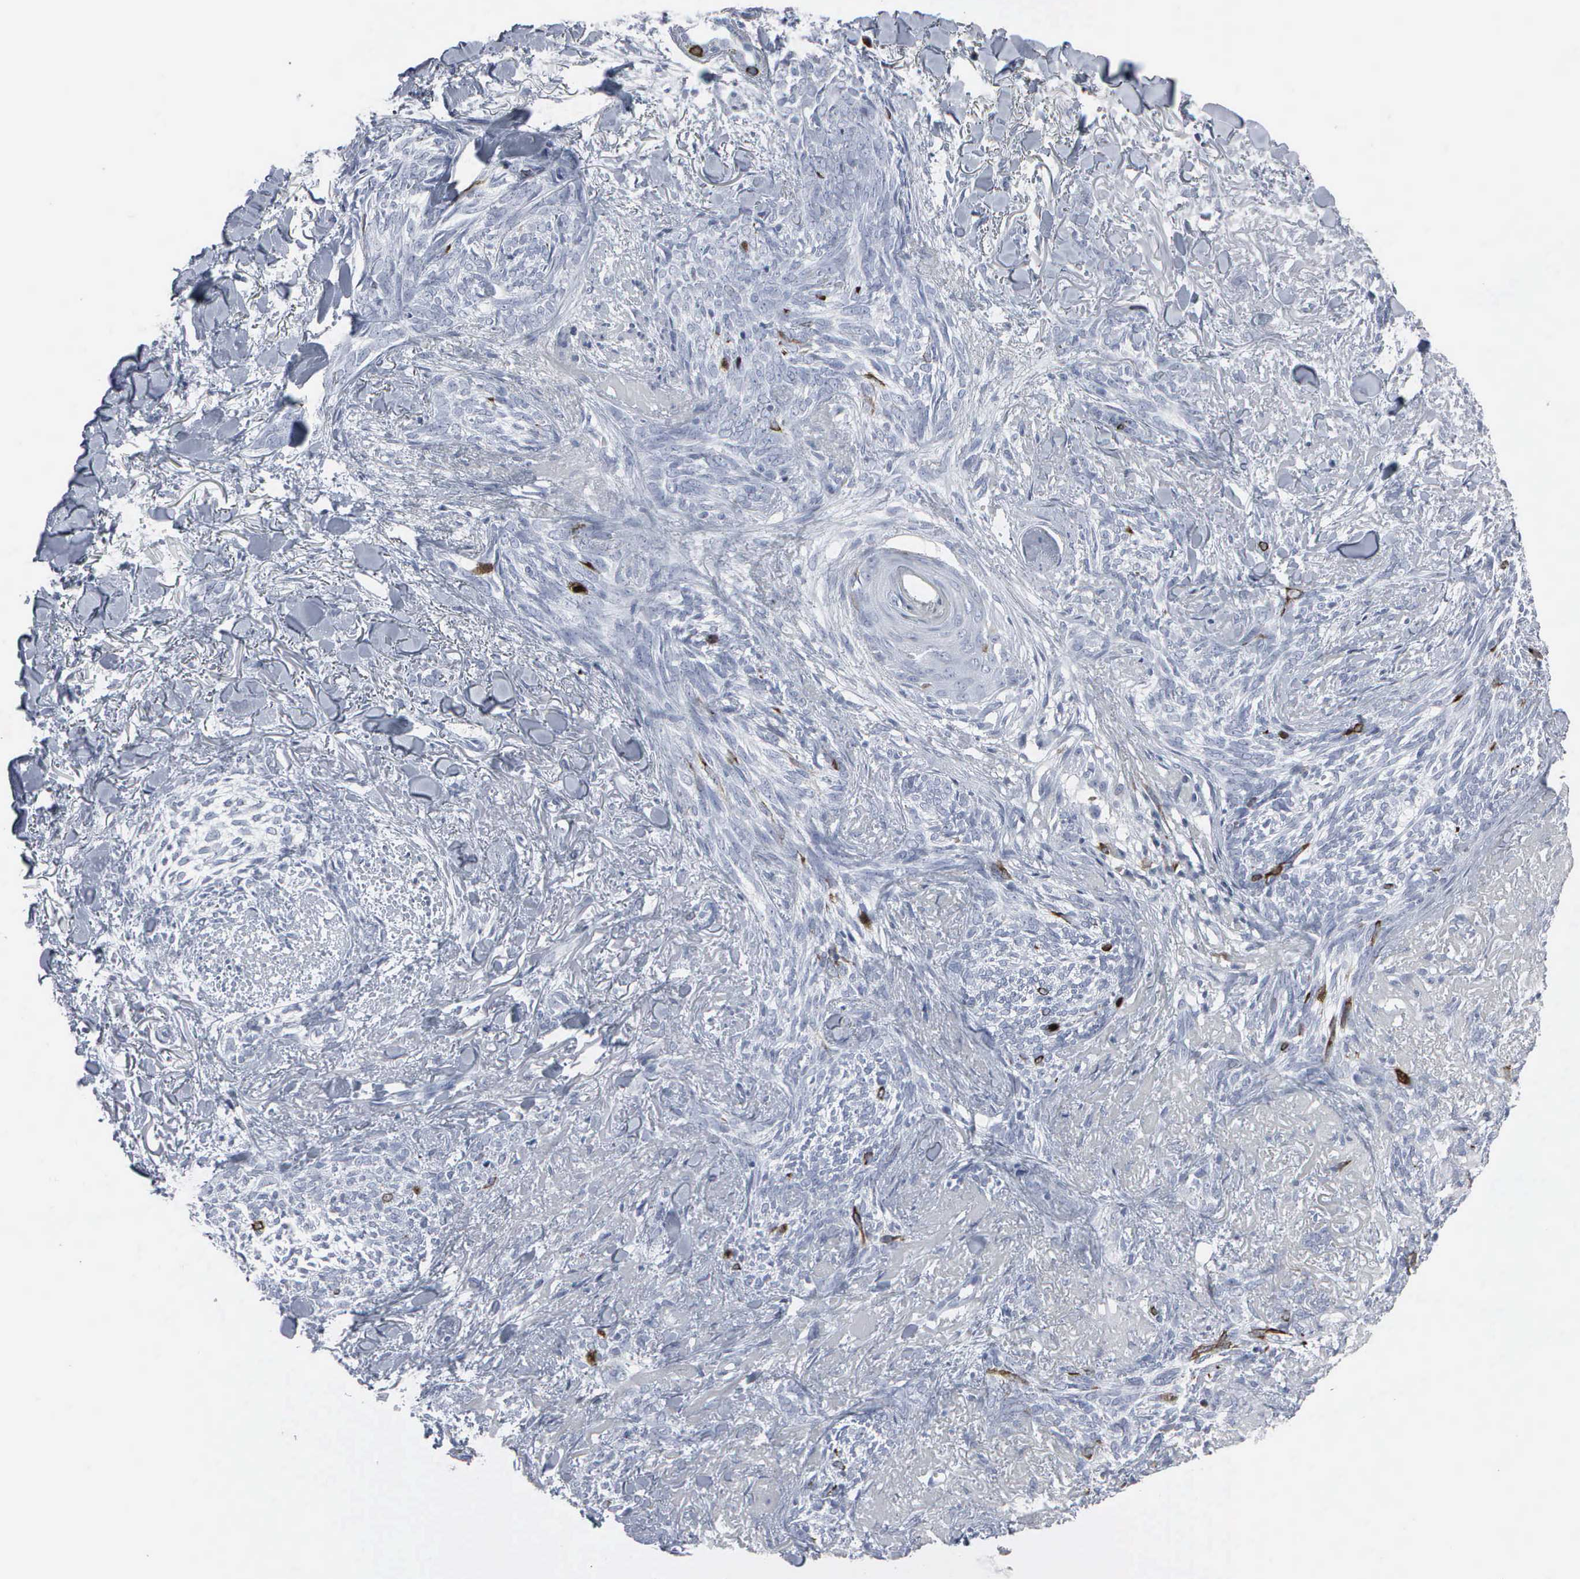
{"staining": {"intensity": "moderate", "quantity": "<25%", "location": "cytoplasmic/membranous,nuclear"}, "tissue": "skin cancer", "cell_type": "Tumor cells", "image_type": "cancer", "snomed": [{"axis": "morphology", "description": "Basal cell carcinoma"}, {"axis": "topography", "description": "Skin"}], "caption": "Moderate cytoplasmic/membranous and nuclear staining is seen in approximately <25% of tumor cells in skin cancer.", "gene": "CCNB1", "patient": {"sex": "female", "age": 81}}